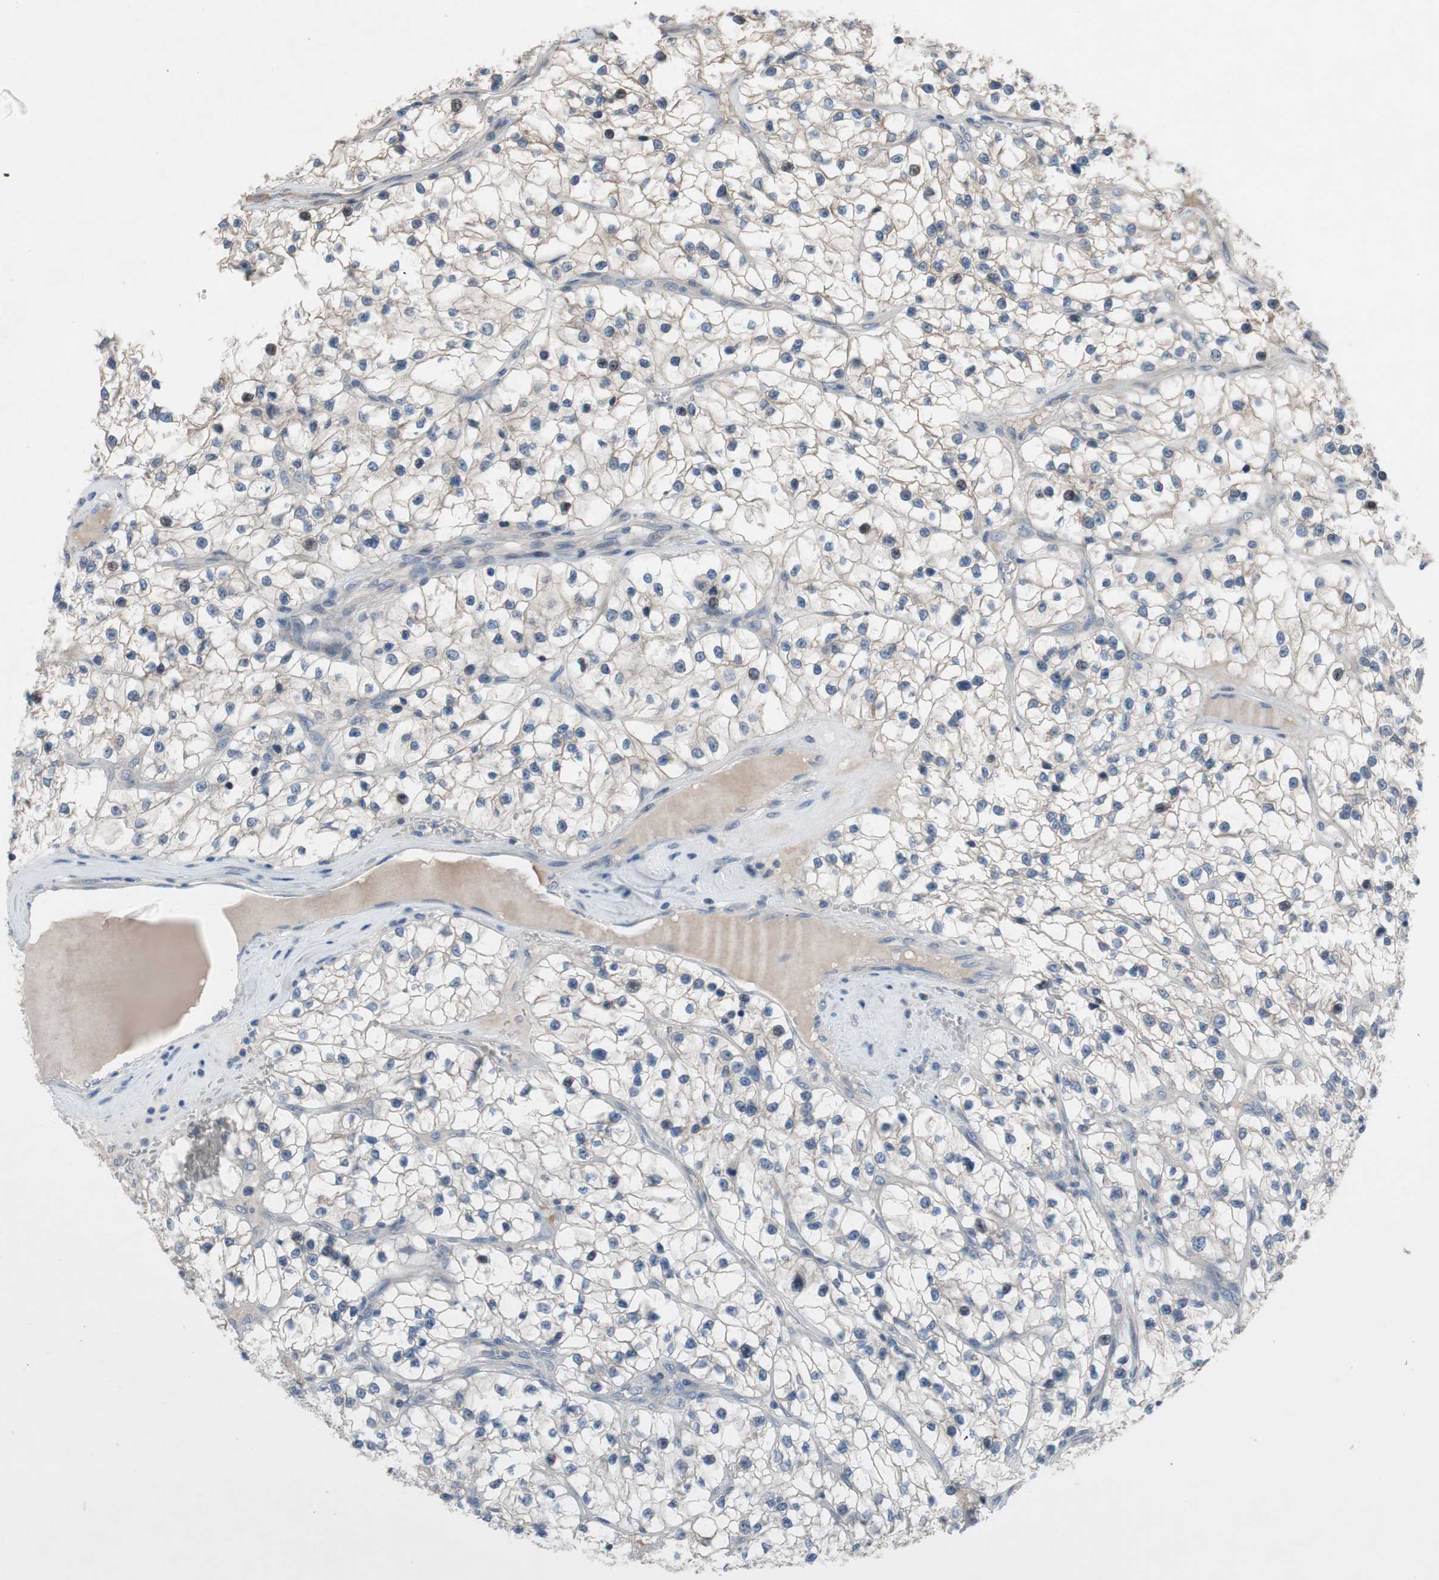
{"staining": {"intensity": "negative", "quantity": "none", "location": "none"}, "tissue": "renal cancer", "cell_type": "Tumor cells", "image_type": "cancer", "snomed": [{"axis": "morphology", "description": "Adenocarcinoma, NOS"}, {"axis": "topography", "description": "Kidney"}], "caption": "There is no significant expression in tumor cells of renal cancer.", "gene": "TACR3", "patient": {"sex": "female", "age": 57}}